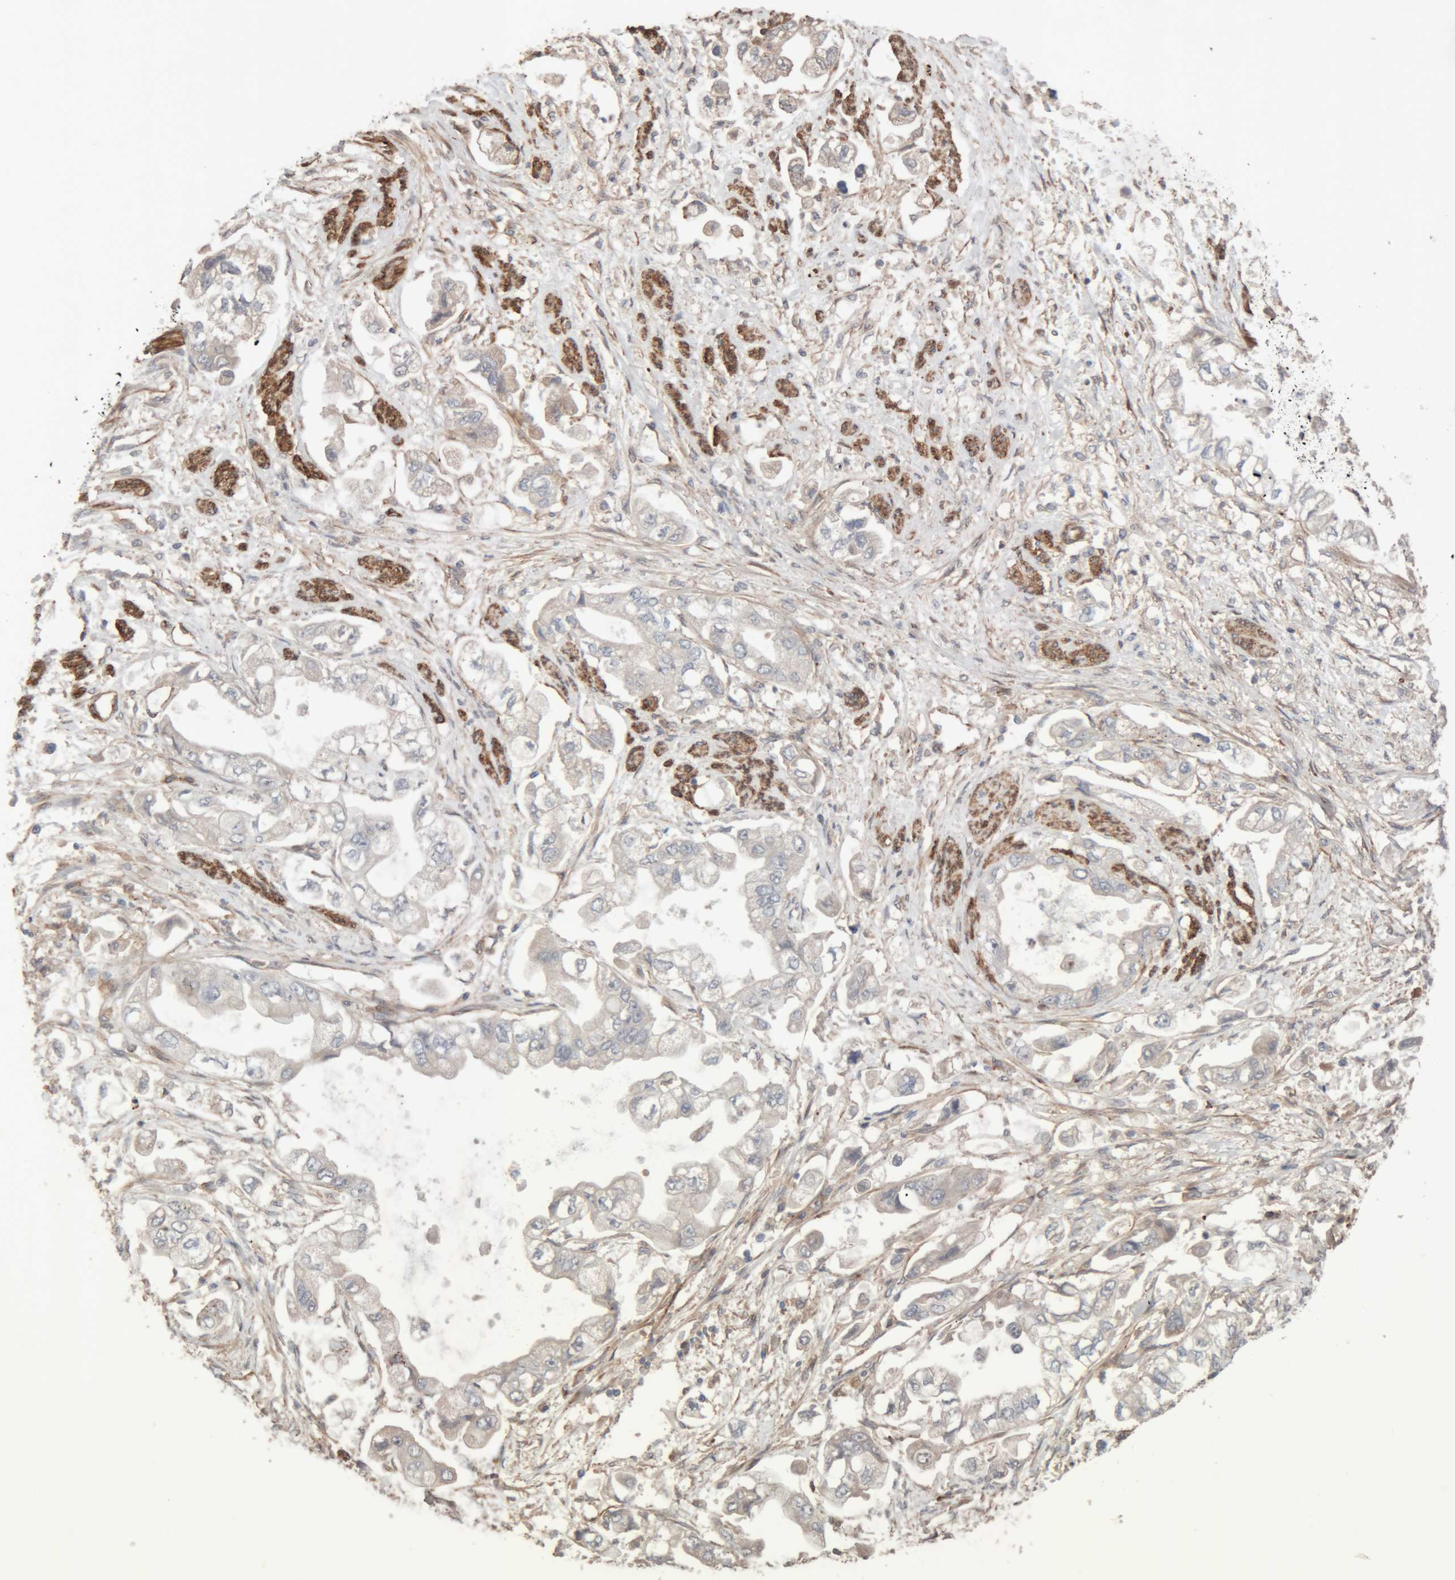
{"staining": {"intensity": "negative", "quantity": "none", "location": "none"}, "tissue": "stomach cancer", "cell_type": "Tumor cells", "image_type": "cancer", "snomed": [{"axis": "morphology", "description": "Adenocarcinoma, NOS"}, {"axis": "topography", "description": "Stomach"}], "caption": "DAB (3,3'-diaminobenzidine) immunohistochemical staining of adenocarcinoma (stomach) displays no significant expression in tumor cells.", "gene": "RAB32", "patient": {"sex": "male", "age": 62}}